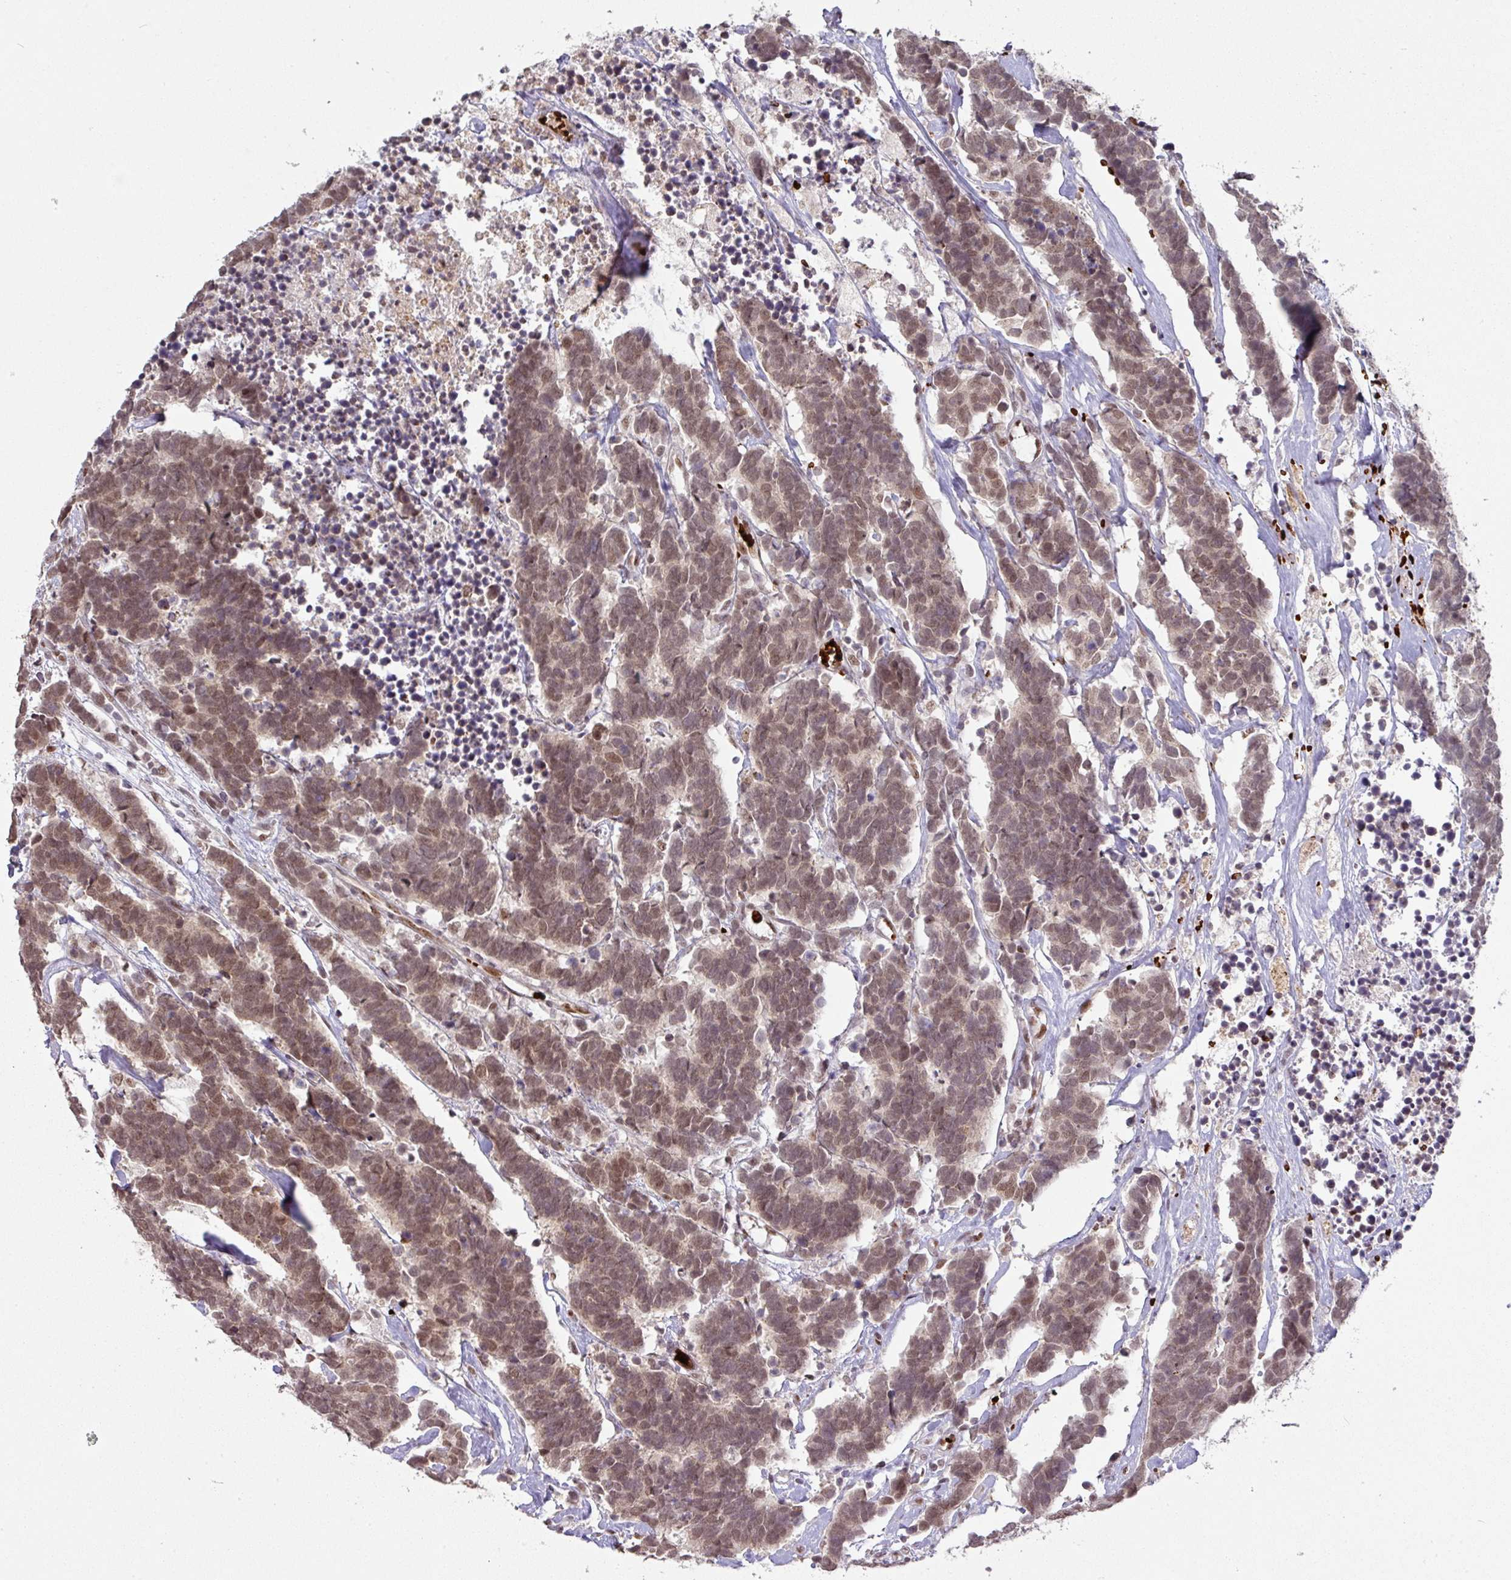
{"staining": {"intensity": "moderate", "quantity": ">75%", "location": "cytoplasmic/membranous,nuclear"}, "tissue": "carcinoid", "cell_type": "Tumor cells", "image_type": "cancer", "snomed": [{"axis": "morphology", "description": "Carcinoma, NOS"}, {"axis": "morphology", "description": "Carcinoid, malignant, NOS"}, {"axis": "topography", "description": "Urinary bladder"}], "caption": "This image shows IHC staining of carcinoid, with medium moderate cytoplasmic/membranous and nuclear staining in approximately >75% of tumor cells.", "gene": "NEIL1", "patient": {"sex": "male", "age": 57}}